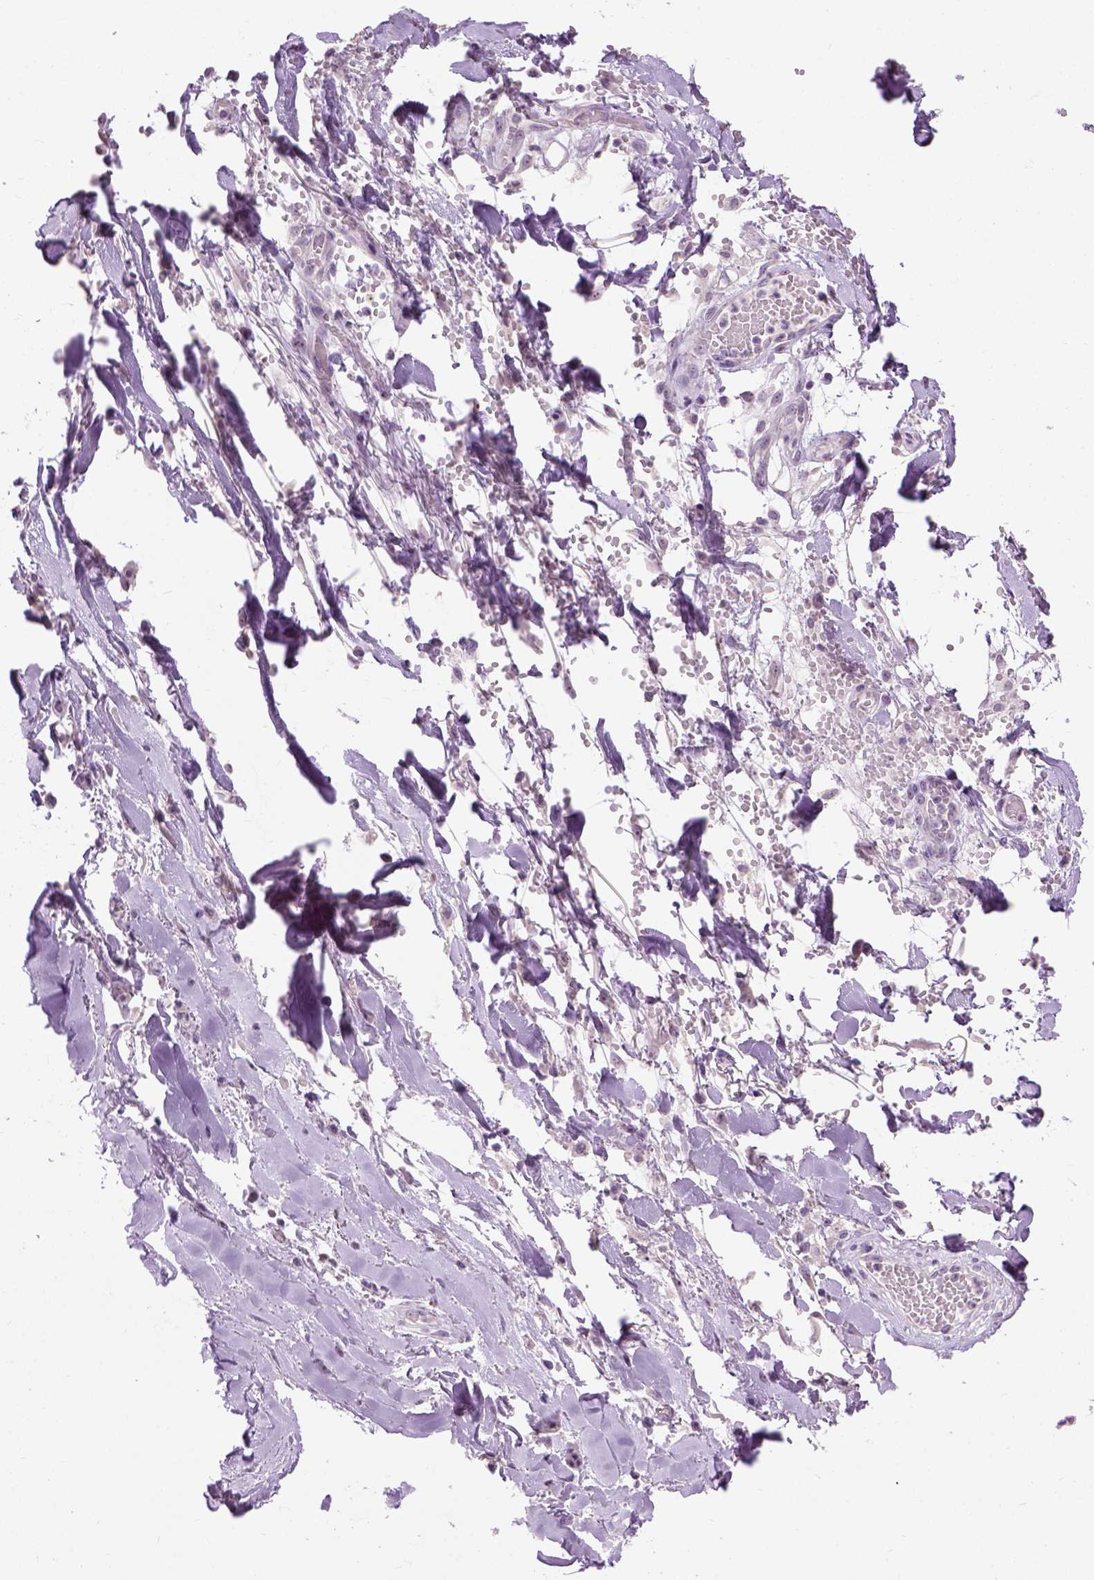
{"staining": {"intensity": "negative", "quantity": "none", "location": "none"}, "tissue": "soft tissue", "cell_type": "Fibroblasts", "image_type": "normal", "snomed": [{"axis": "morphology", "description": "Normal tissue, NOS"}, {"axis": "topography", "description": "Cartilage tissue"}, {"axis": "topography", "description": "Nasopharynx"}, {"axis": "topography", "description": "Thyroid gland"}], "caption": "Immunohistochemistry of benign human soft tissue exhibits no staining in fibroblasts. The staining is performed using DAB (3,3'-diaminobenzidine) brown chromogen with nuclei counter-stained in using hematoxylin.", "gene": "UTP4", "patient": {"sex": "male", "age": 63}}